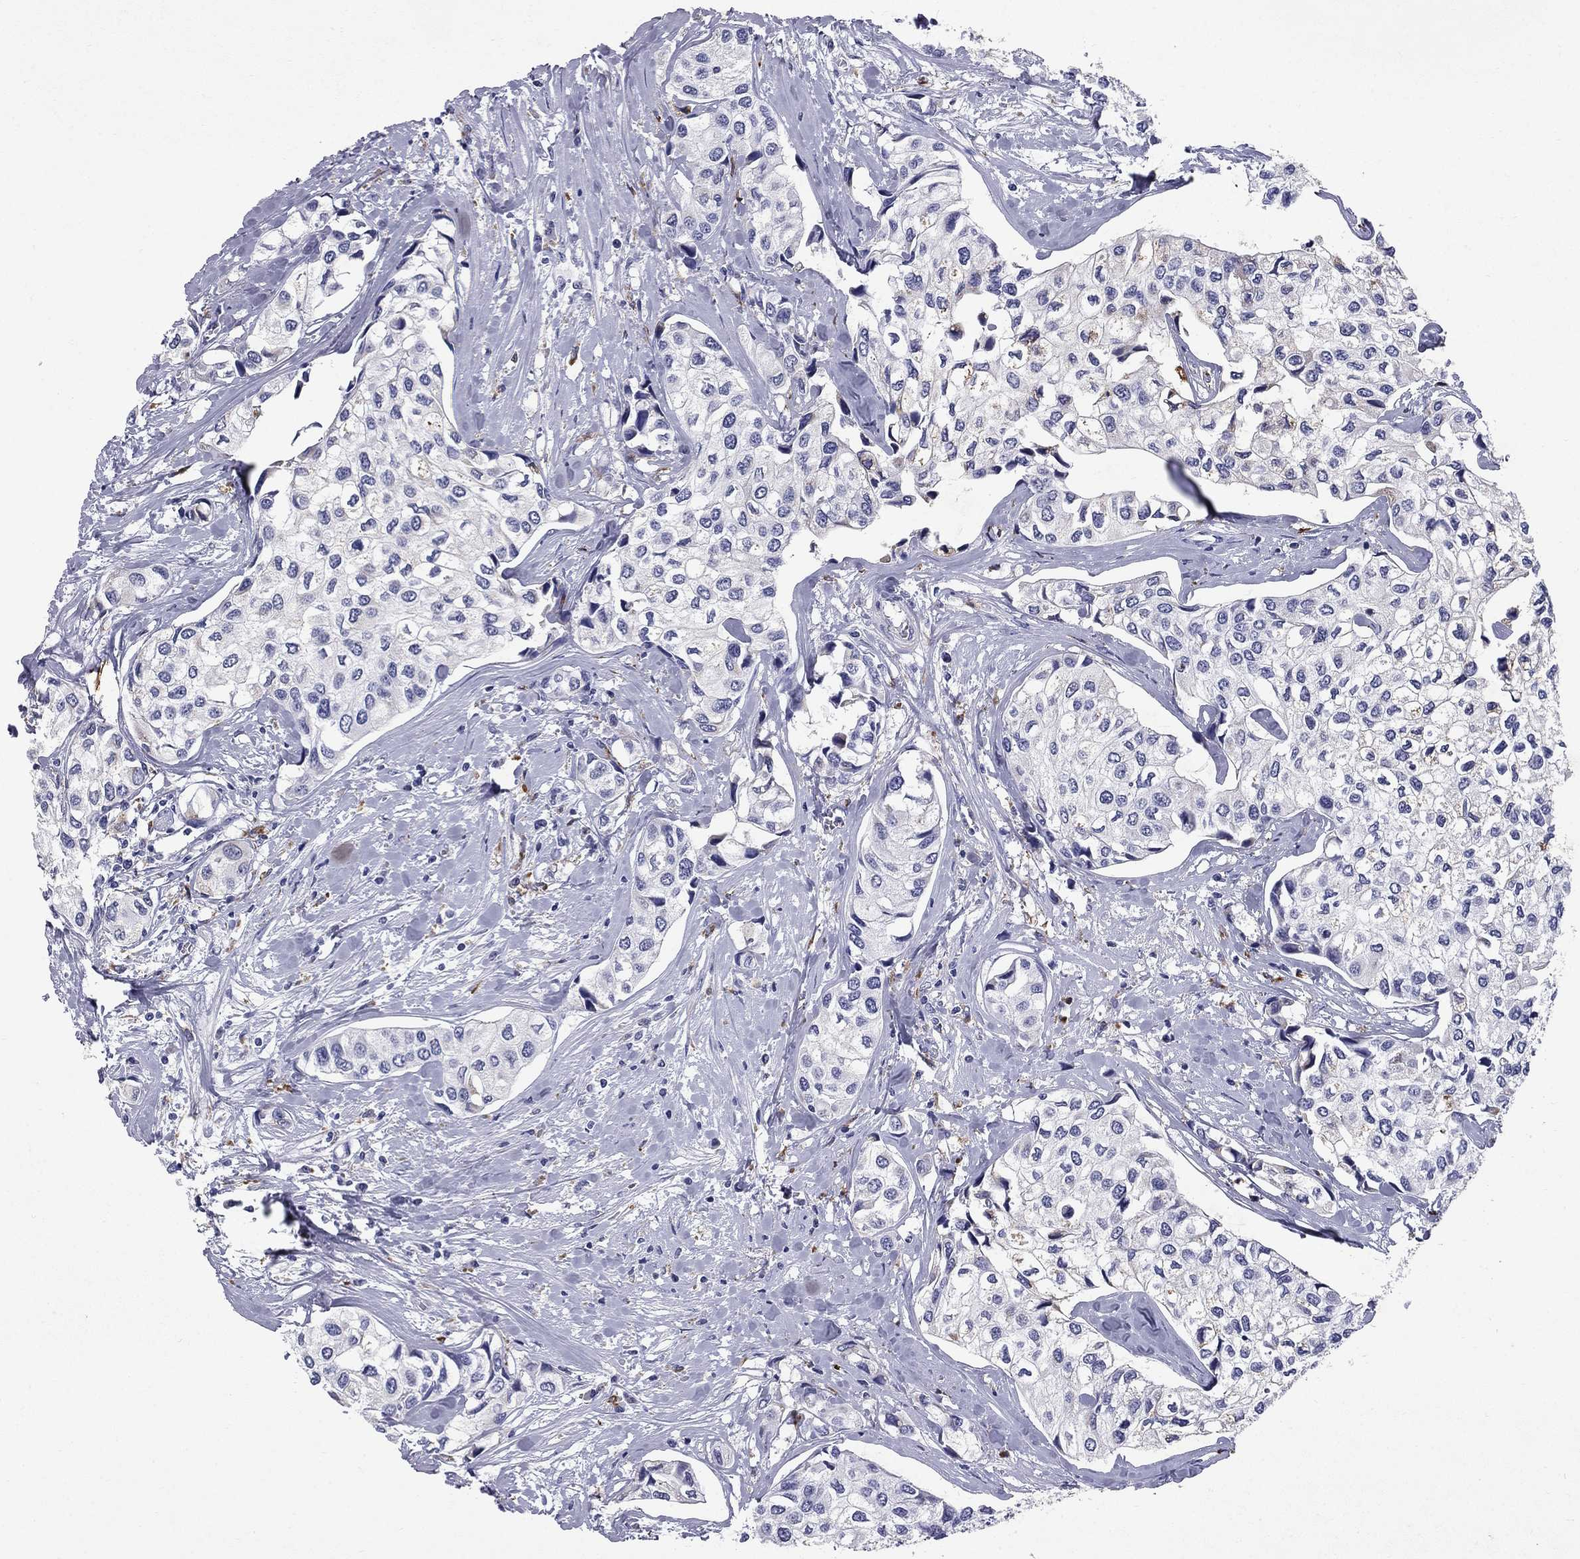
{"staining": {"intensity": "negative", "quantity": "none", "location": "none"}, "tissue": "urothelial cancer", "cell_type": "Tumor cells", "image_type": "cancer", "snomed": [{"axis": "morphology", "description": "Urothelial carcinoma, High grade"}, {"axis": "topography", "description": "Urinary bladder"}], "caption": "Immunohistochemical staining of urothelial cancer reveals no significant expression in tumor cells.", "gene": "MADCAM1", "patient": {"sex": "male", "age": 73}}